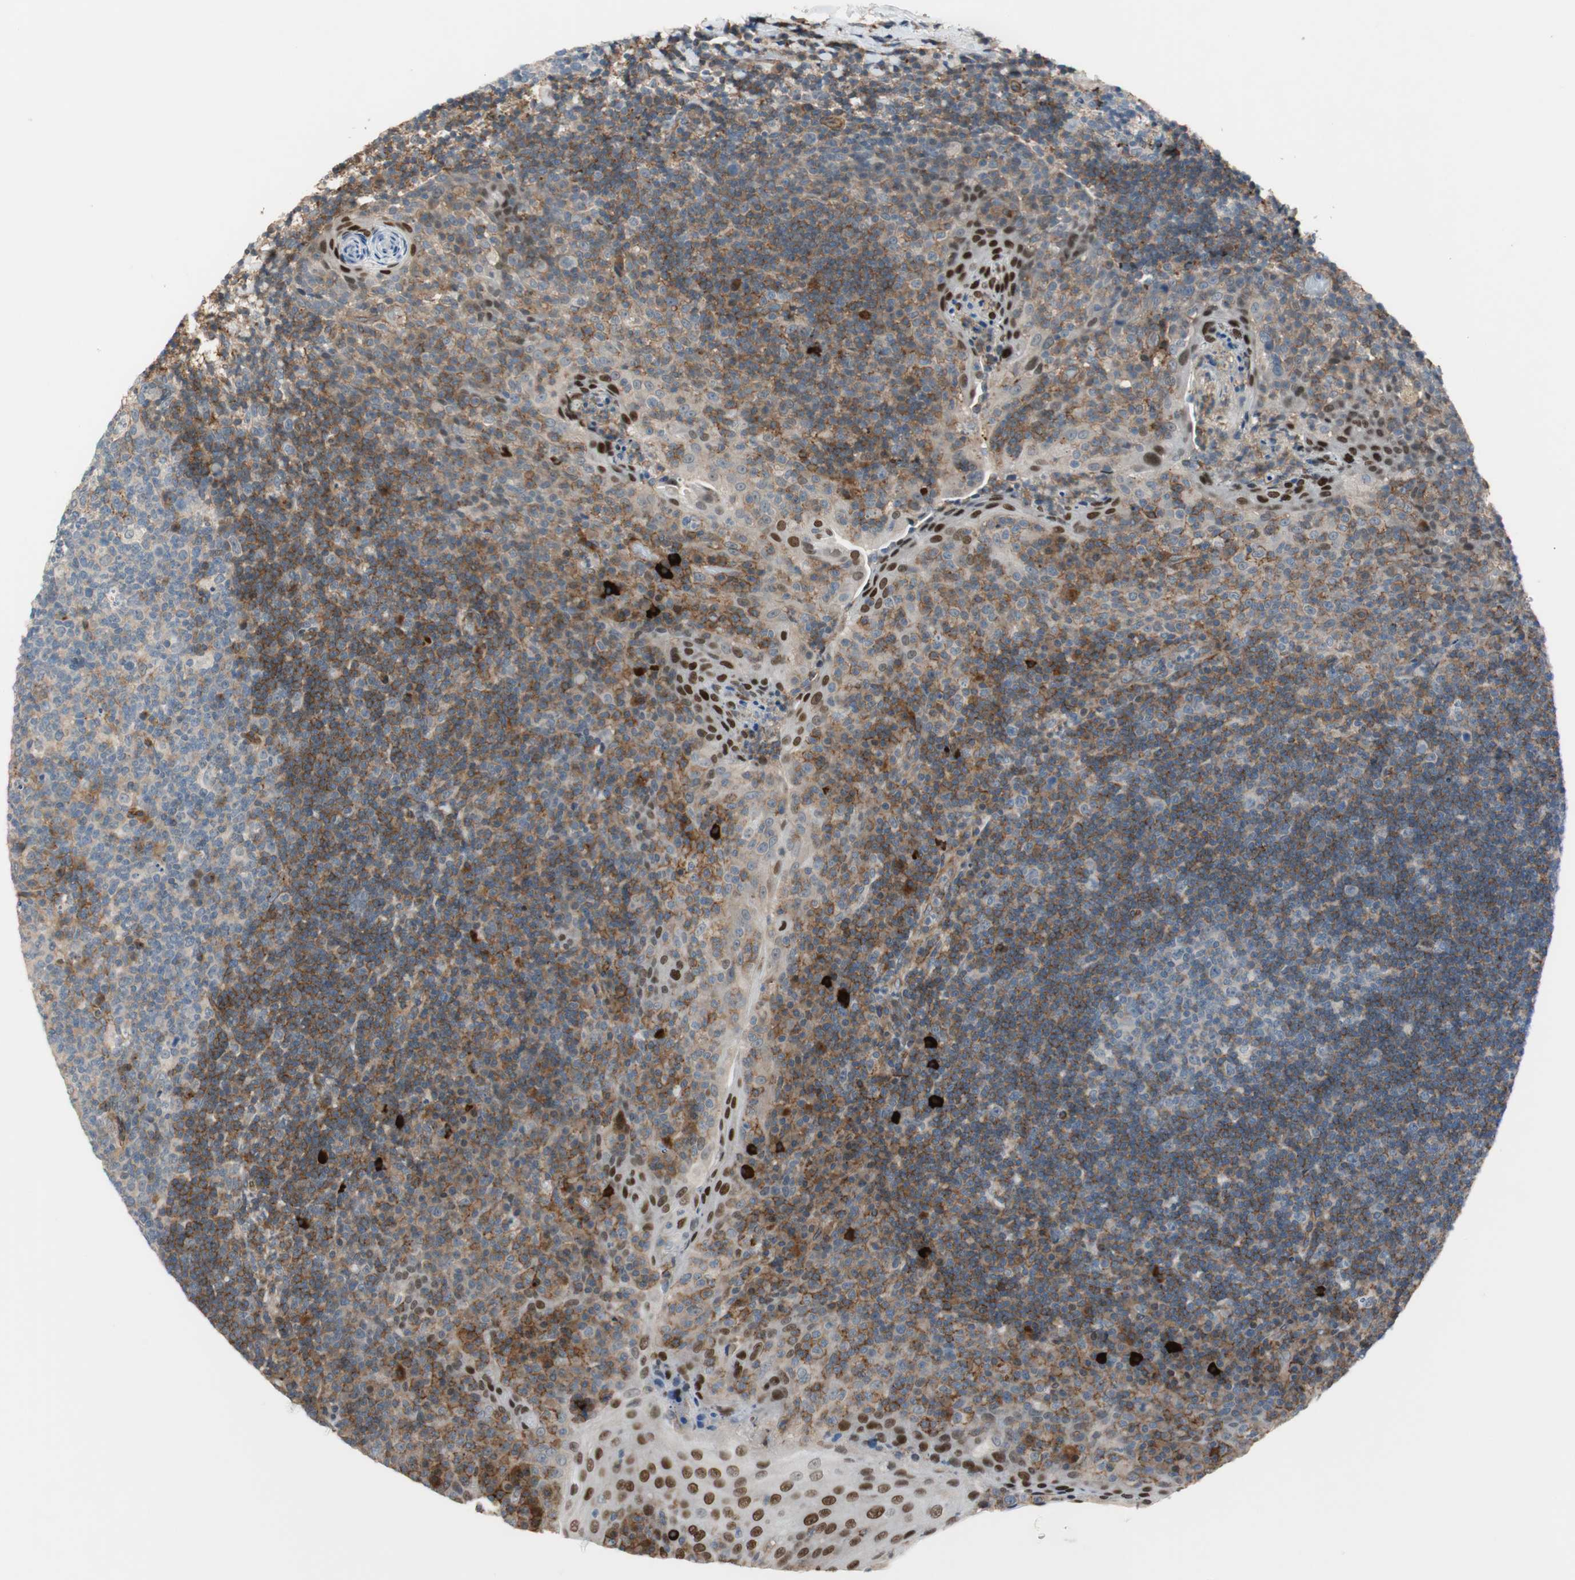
{"staining": {"intensity": "moderate", "quantity": "<25%", "location": "cytoplasmic/membranous"}, "tissue": "tonsil", "cell_type": "Germinal center cells", "image_type": "normal", "snomed": [{"axis": "morphology", "description": "Normal tissue, NOS"}, {"axis": "topography", "description": "Tonsil"}], "caption": "High-power microscopy captured an IHC photomicrograph of benign tonsil, revealing moderate cytoplasmic/membranous staining in approximately <25% of germinal center cells.", "gene": "GRHL1", "patient": {"sex": "male", "age": 17}}